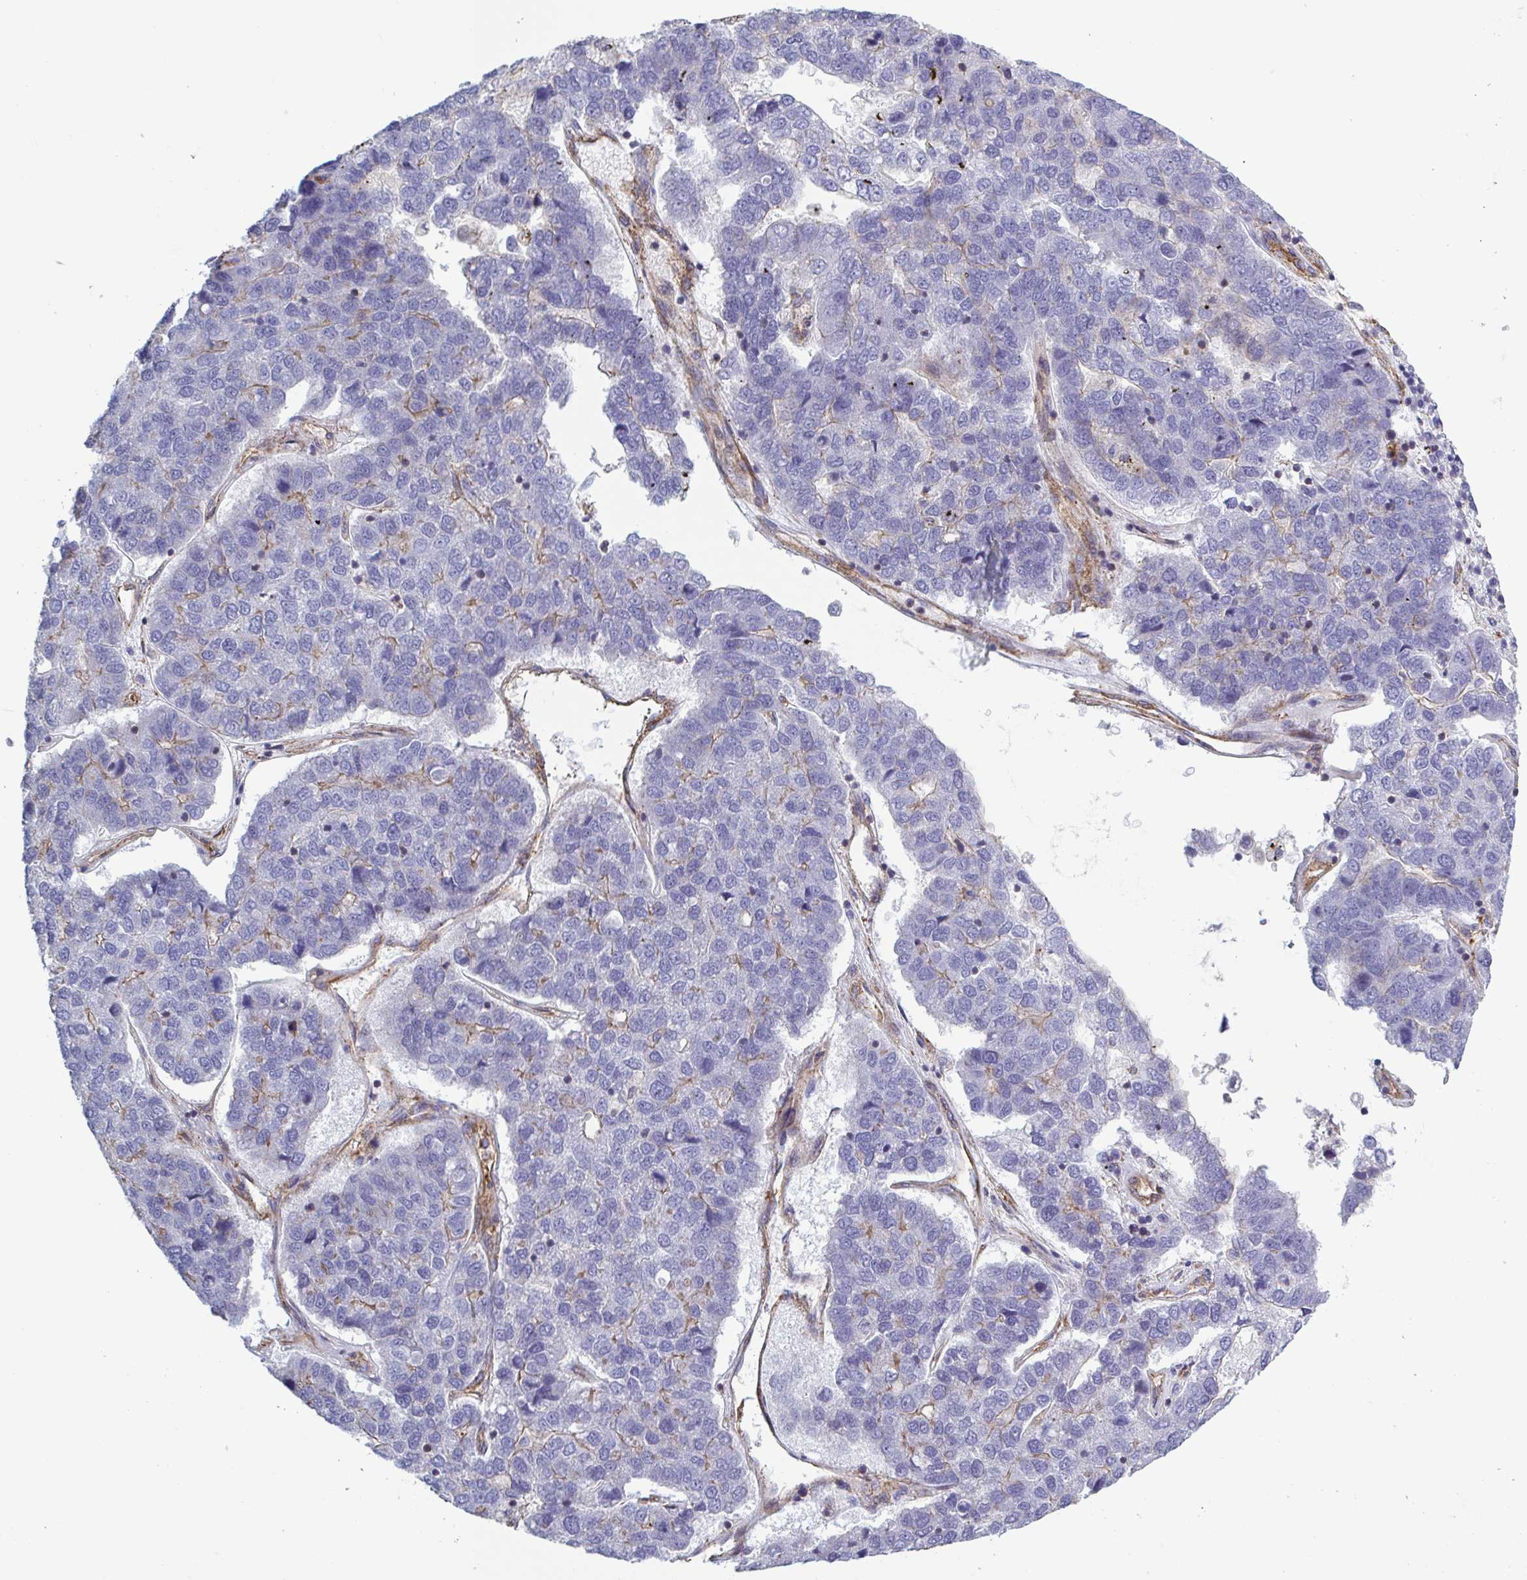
{"staining": {"intensity": "negative", "quantity": "none", "location": "none"}, "tissue": "pancreatic cancer", "cell_type": "Tumor cells", "image_type": "cancer", "snomed": [{"axis": "morphology", "description": "Adenocarcinoma, NOS"}, {"axis": "topography", "description": "Pancreas"}], "caption": "Human adenocarcinoma (pancreatic) stained for a protein using immunohistochemistry reveals no staining in tumor cells.", "gene": "SHISA7", "patient": {"sex": "female", "age": 61}}